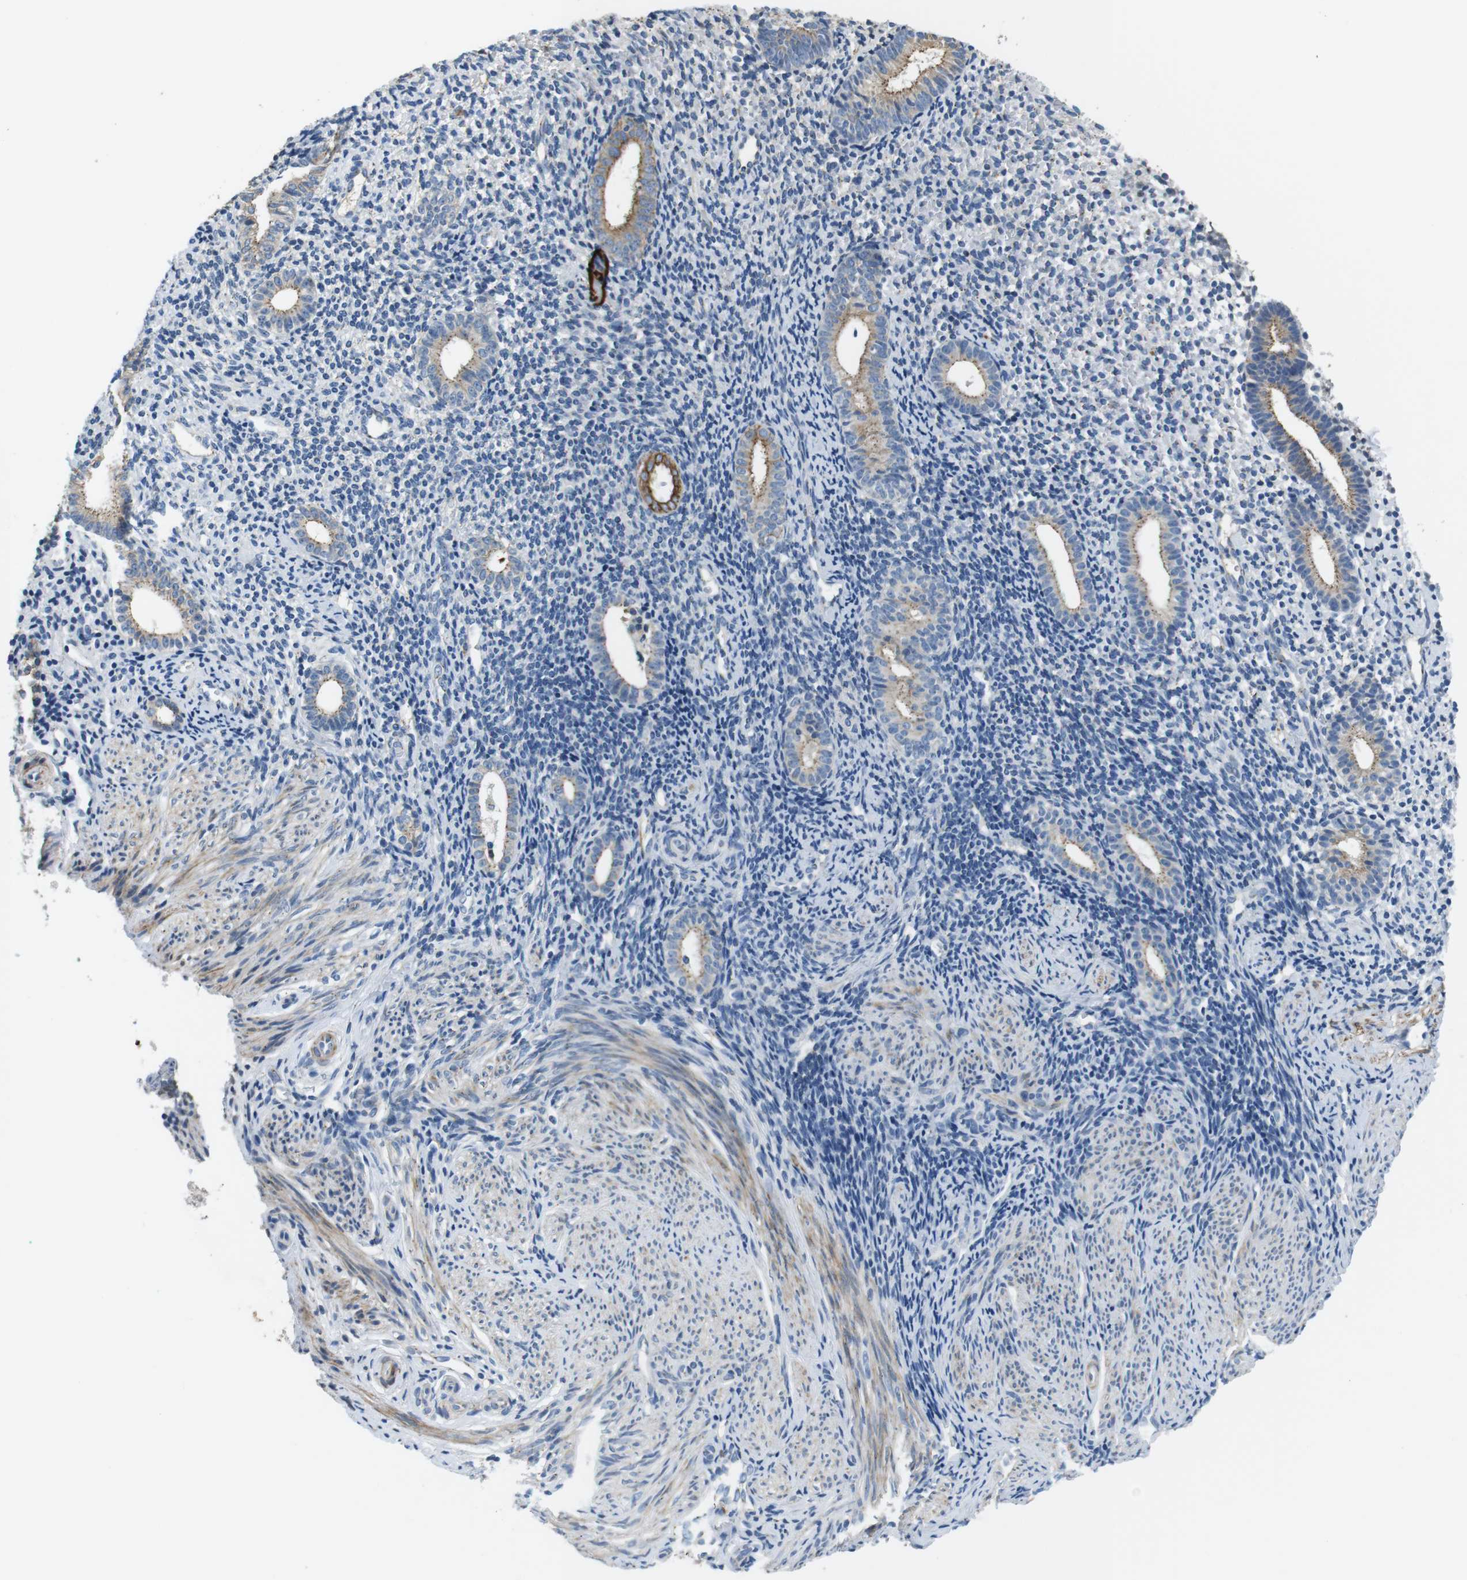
{"staining": {"intensity": "negative", "quantity": "none", "location": "none"}, "tissue": "endometrium", "cell_type": "Cells in endometrial stroma", "image_type": "normal", "snomed": [{"axis": "morphology", "description": "Normal tissue, NOS"}, {"axis": "topography", "description": "Endometrium"}], "caption": "Histopathology image shows no protein positivity in cells in endometrial stroma of unremarkable endometrium. (DAB (3,3'-diaminobenzidine) IHC, high magnification).", "gene": "UNC5CL", "patient": {"sex": "female", "age": 50}}